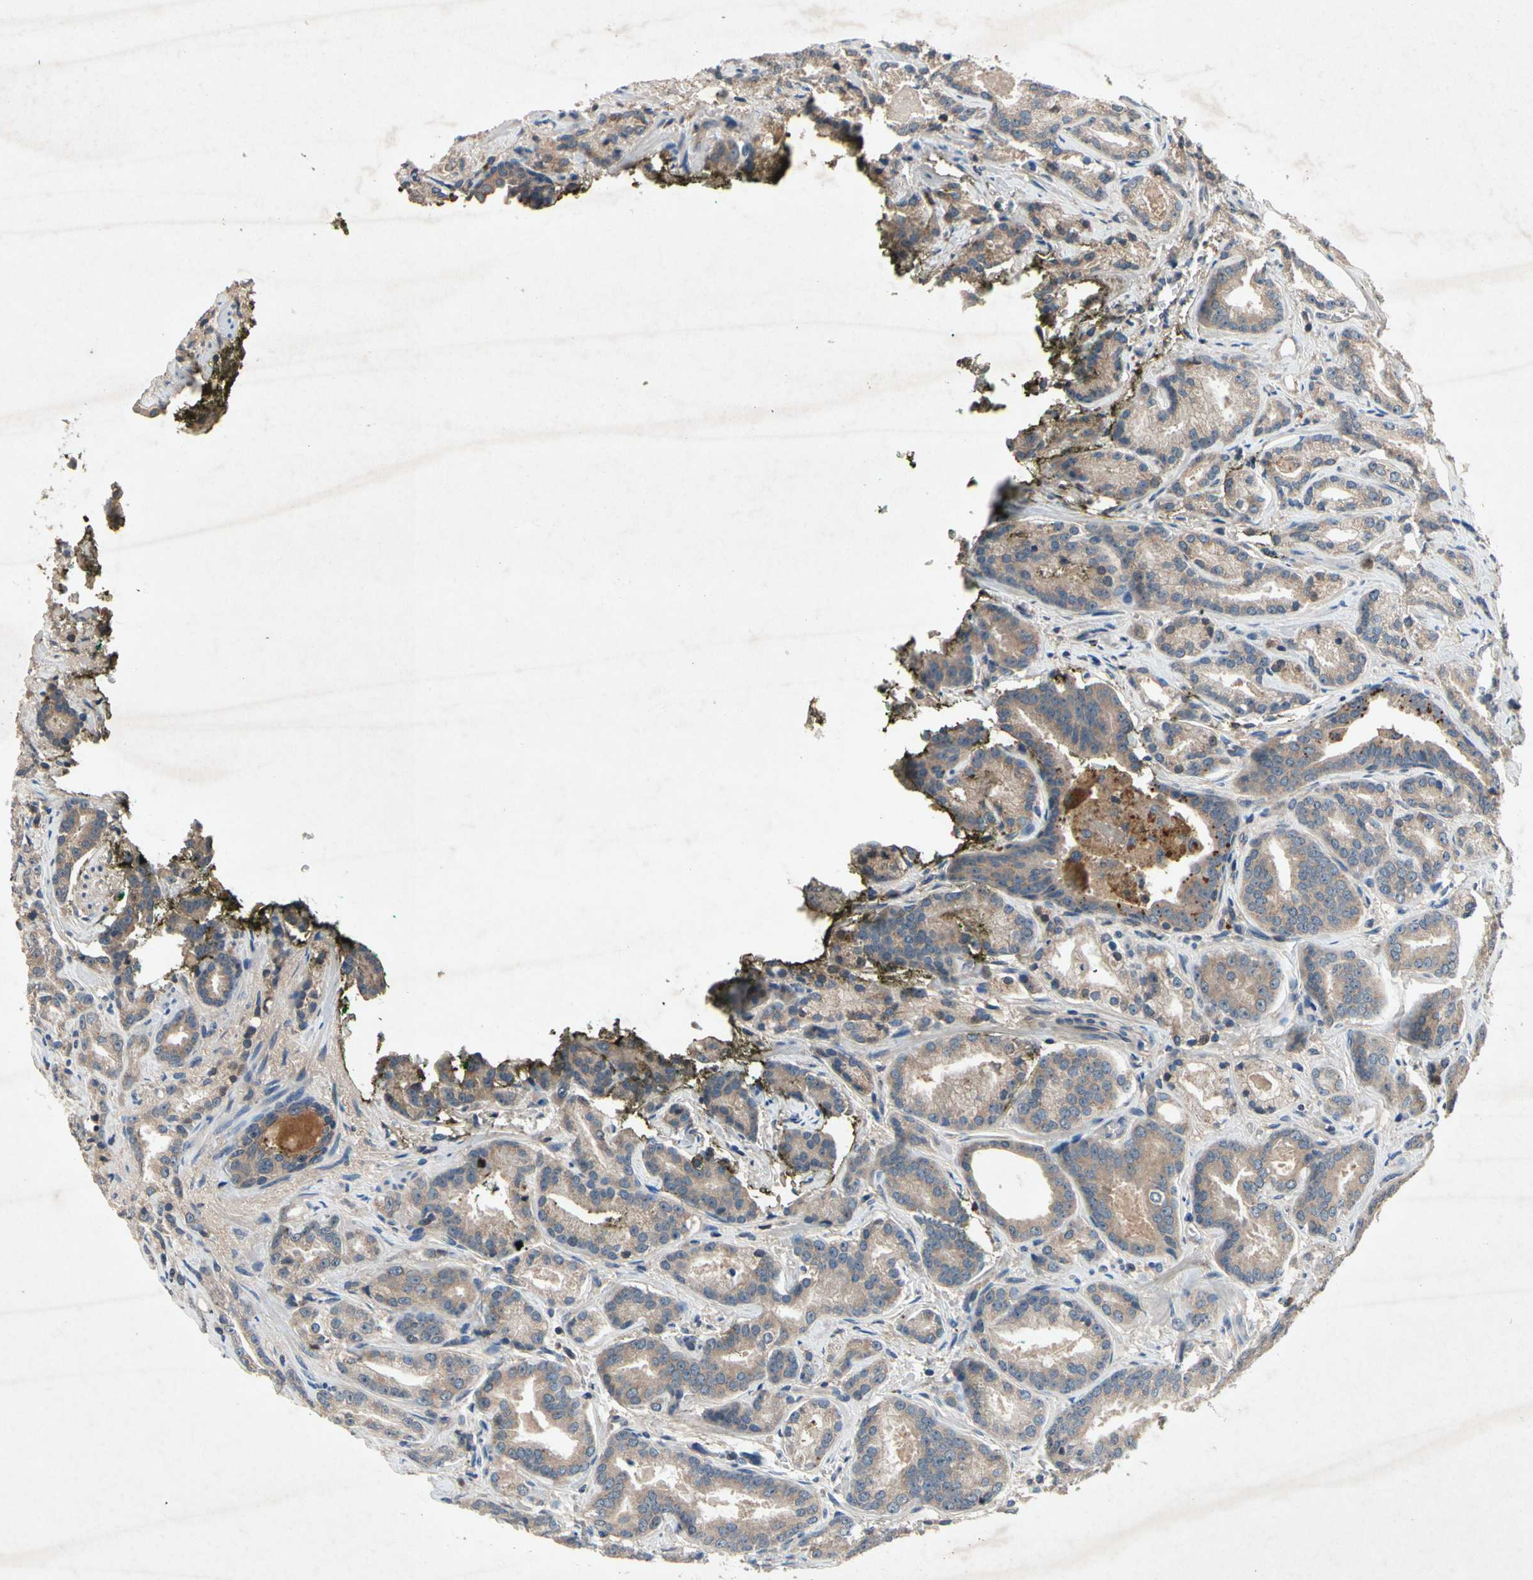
{"staining": {"intensity": "weak", "quantity": ">75%", "location": "cytoplasmic/membranous"}, "tissue": "prostate cancer", "cell_type": "Tumor cells", "image_type": "cancer", "snomed": [{"axis": "morphology", "description": "Adenocarcinoma, Low grade"}, {"axis": "topography", "description": "Prostate"}], "caption": "This is a micrograph of immunohistochemistry (IHC) staining of prostate cancer, which shows weak staining in the cytoplasmic/membranous of tumor cells.", "gene": "IL1RL1", "patient": {"sex": "male", "age": 63}}